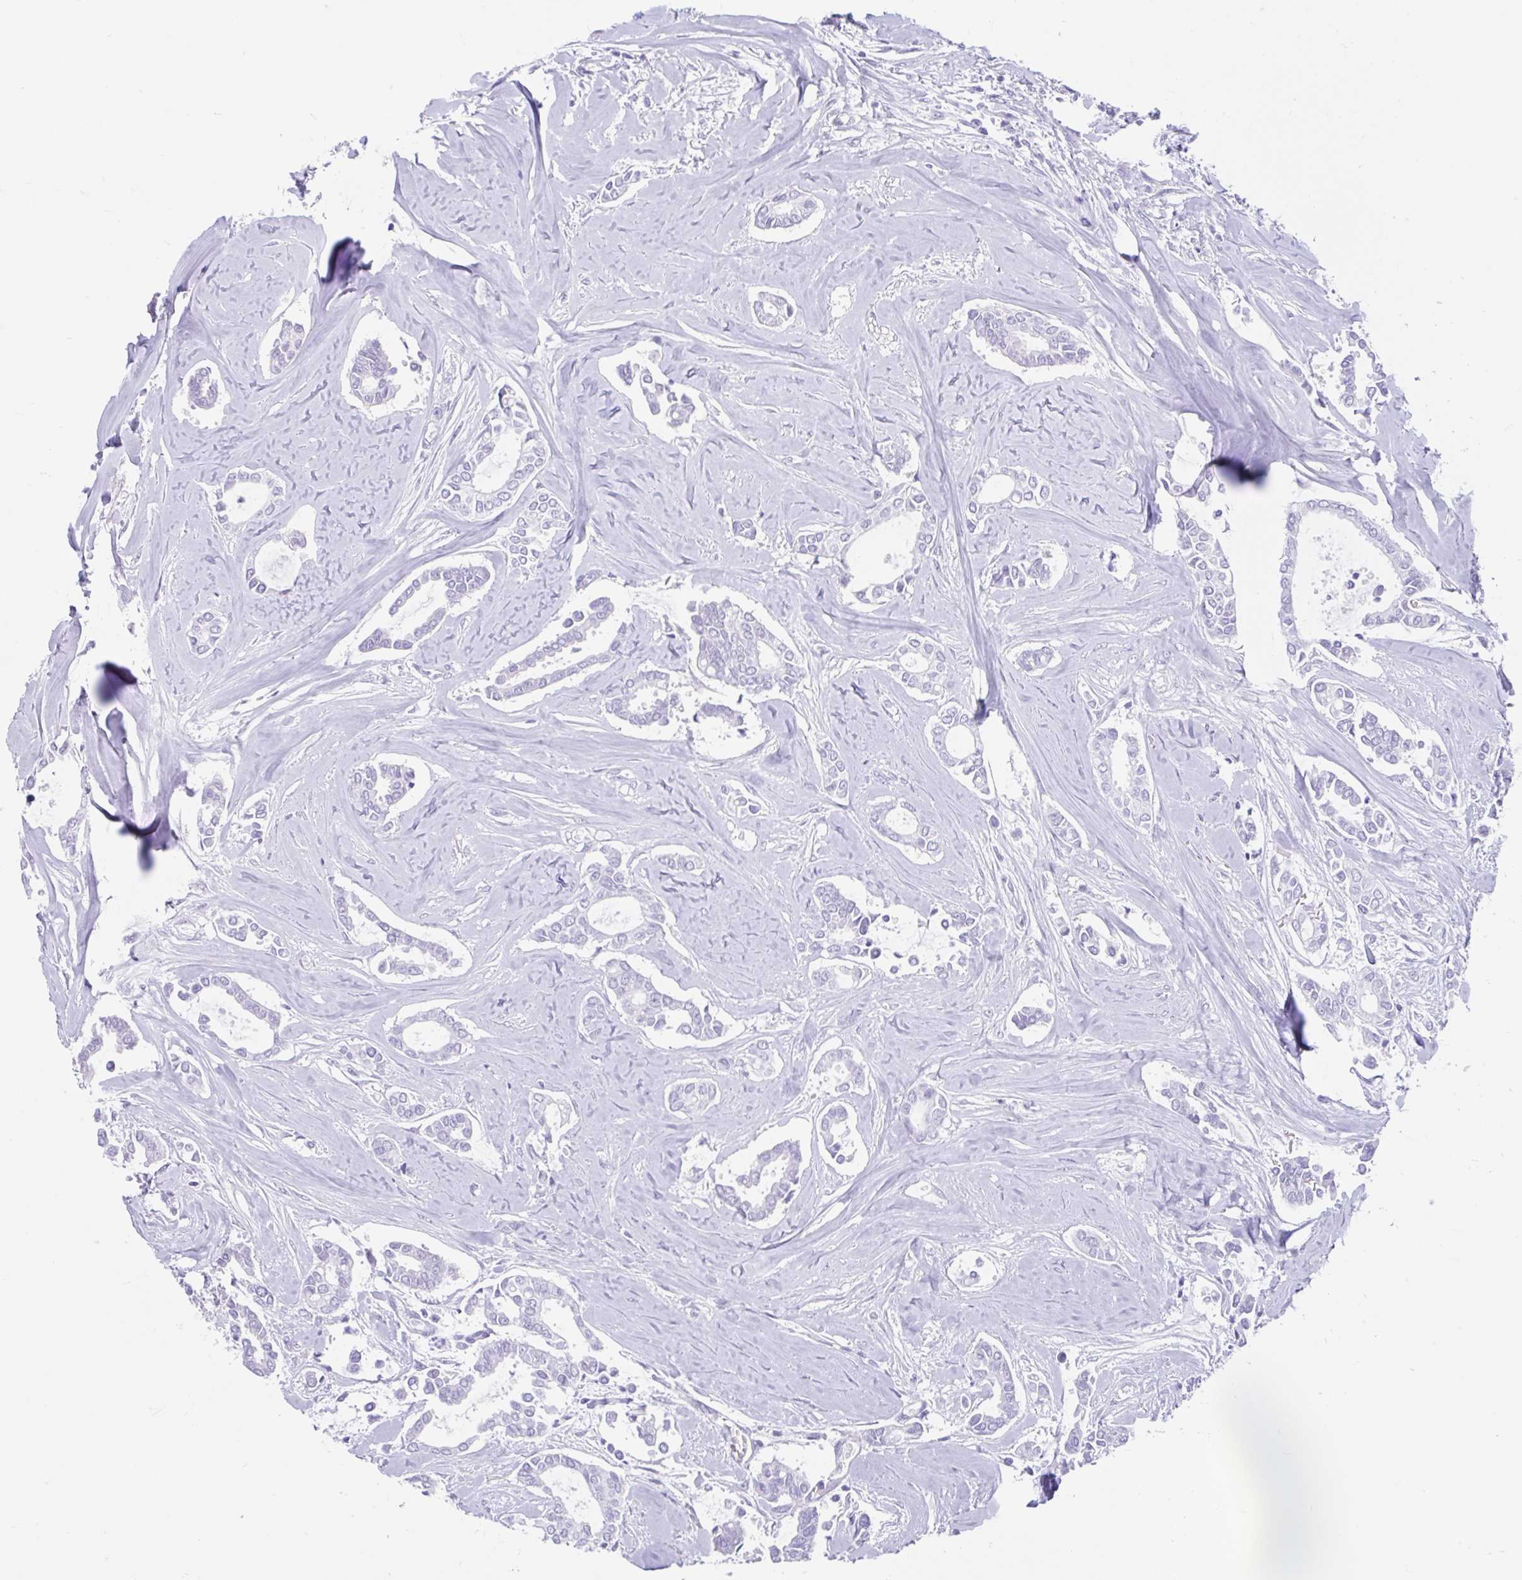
{"staining": {"intensity": "negative", "quantity": "none", "location": "none"}, "tissue": "breast cancer", "cell_type": "Tumor cells", "image_type": "cancer", "snomed": [{"axis": "morphology", "description": "Duct carcinoma"}, {"axis": "topography", "description": "Breast"}], "caption": "Photomicrograph shows no significant protein expression in tumor cells of breast cancer (intraductal carcinoma).", "gene": "FAM107A", "patient": {"sex": "female", "age": 84}}